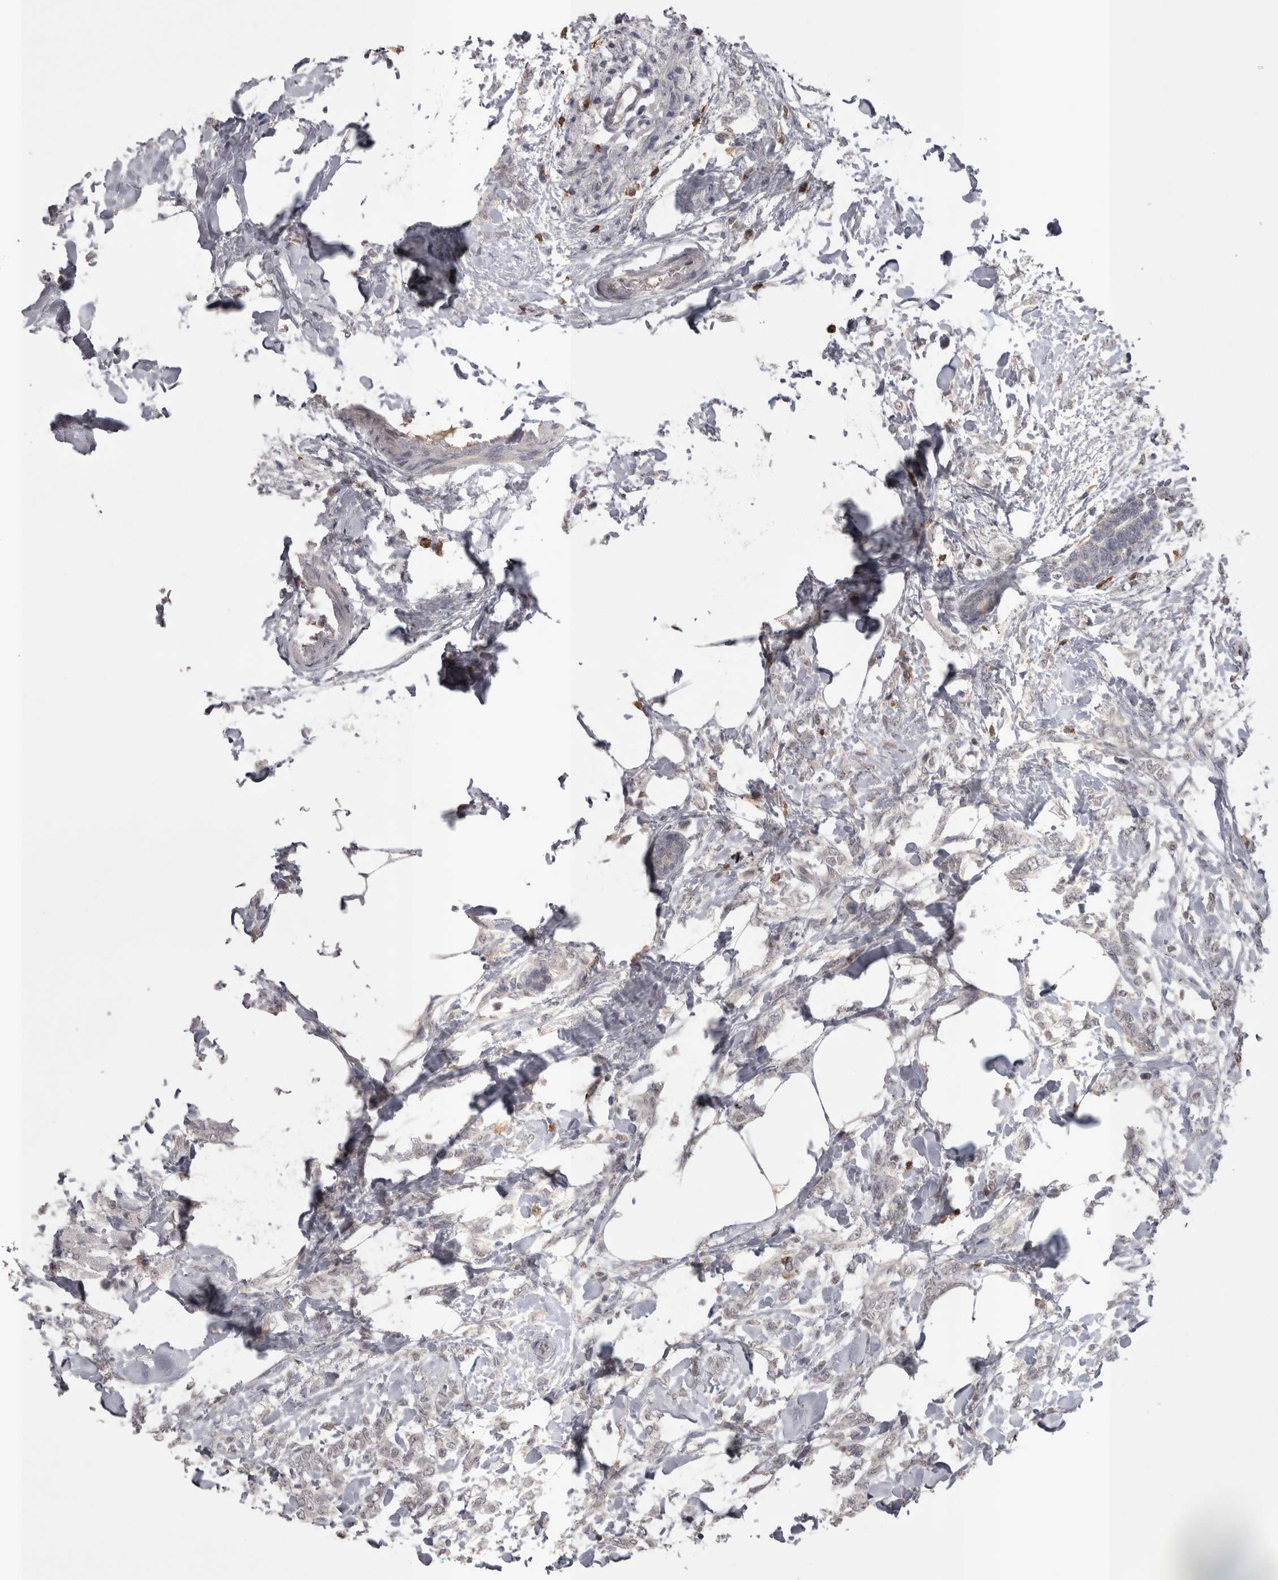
{"staining": {"intensity": "negative", "quantity": "none", "location": "none"}, "tissue": "breast cancer", "cell_type": "Tumor cells", "image_type": "cancer", "snomed": [{"axis": "morphology", "description": "Lobular carcinoma, in situ"}, {"axis": "morphology", "description": "Lobular carcinoma"}, {"axis": "topography", "description": "Breast"}], "caption": "Immunohistochemistry (IHC) histopathology image of neoplastic tissue: human breast cancer (lobular carcinoma) stained with DAB (3,3'-diaminobenzidine) reveals no significant protein positivity in tumor cells.", "gene": "SKAP1", "patient": {"sex": "female", "age": 41}}